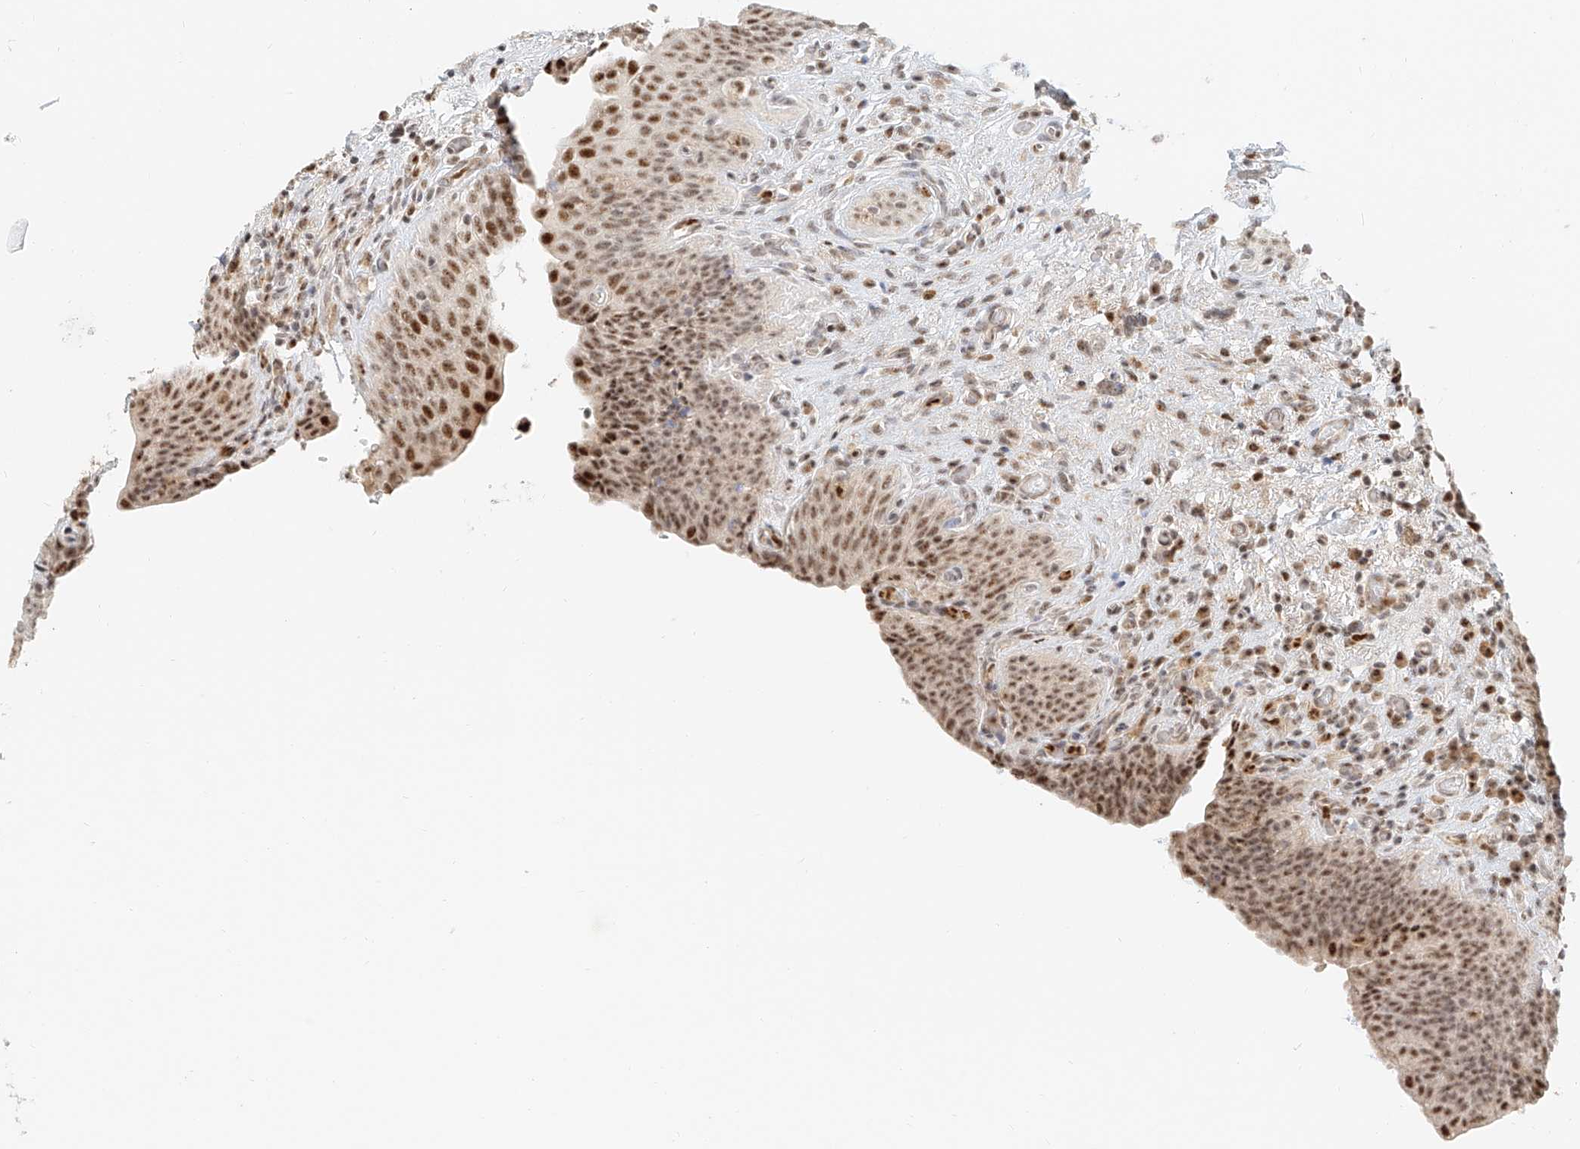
{"staining": {"intensity": "strong", "quantity": ">75%", "location": "nuclear"}, "tissue": "urinary bladder", "cell_type": "Urothelial cells", "image_type": "normal", "snomed": [{"axis": "morphology", "description": "Normal tissue, NOS"}, {"axis": "topography", "description": "Urinary bladder"}], "caption": "Immunohistochemistry photomicrograph of benign urinary bladder: urinary bladder stained using immunohistochemistry (IHC) exhibits high levels of strong protein expression localized specifically in the nuclear of urothelial cells, appearing as a nuclear brown color.", "gene": "CXorf58", "patient": {"sex": "male", "age": 83}}